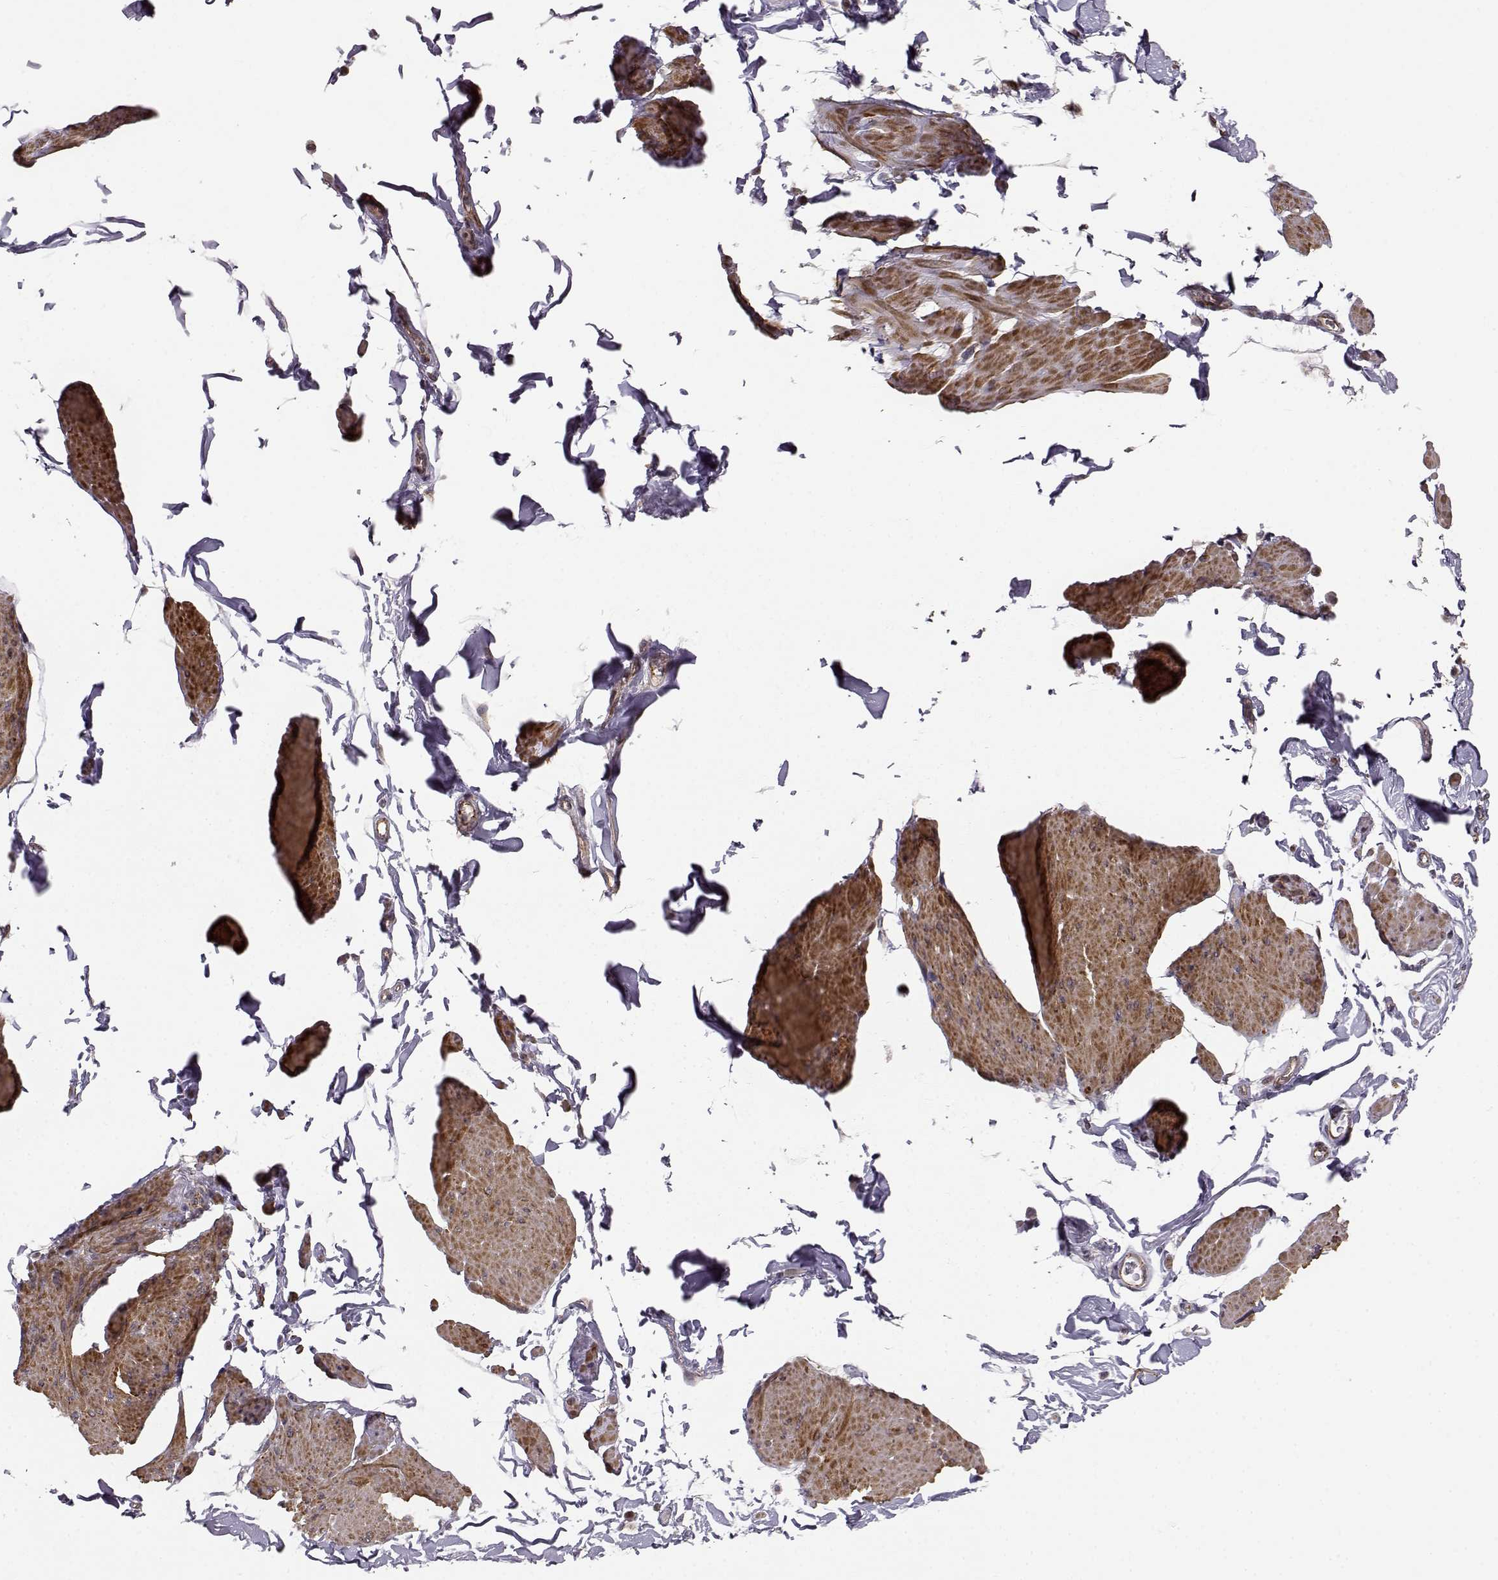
{"staining": {"intensity": "moderate", "quantity": "<25%", "location": "cytoplasmic/membranous"}, "tissue": "smooth muscle", "cell_type": "Smooth muscle cells", "image_type": "normal", "snomed": [{"axis": "morphology", "description": "Normal tissue, NOS"}, {"axis": "topography", "description": "Adipose tissue"}, {"axis": "topography", "description": "Smooth muscle"}, {"axis": "topography", "description": "Peripheral nerve tissue"}], "caption": "High-magnification brightfield microscopy of unremarkable smooth muscle stained with DAB (3,3'-diaminobenzidine) (brown) and counterstained with hematoxylin (blue). smooth muscle cells exhibit moderate cytoplasmic/membranous positivity is appreciated in approximately<25% of cells. (IHC, brightfield microscopy, high magnification).", "gene": "BACH2", "patient": {"sex": "male", "age": 83}}